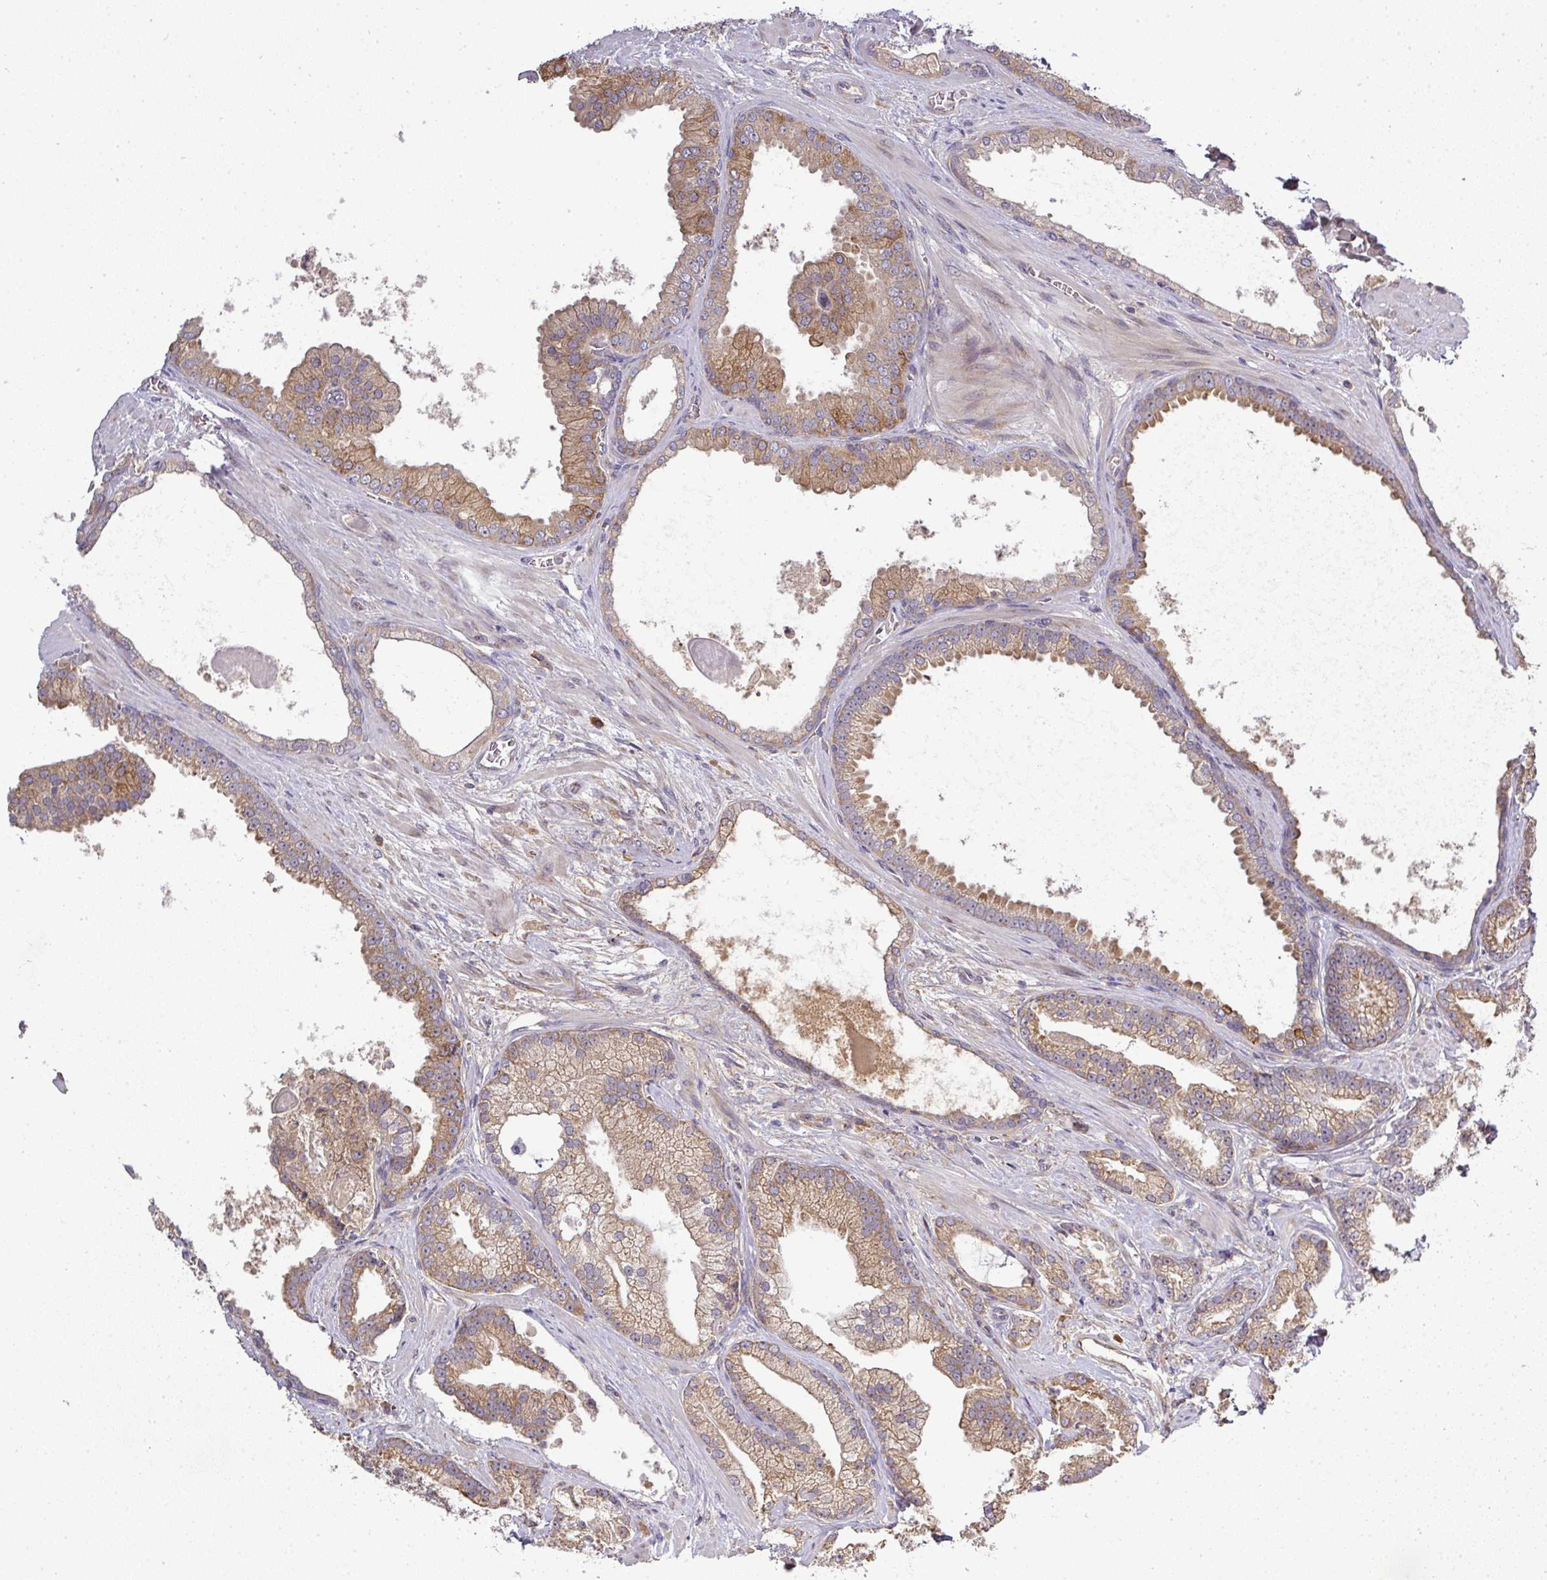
{"staining": {"intensity": "moderate", "quantity": ">75%", "location": "cytoplasmic/membranous"}, "tissue": "prostate cancer", "cell_type": "Tumor cells", "image_type": "cancer", "snomed": [{"axis": "morphology", "description": "Adenocarcinoma, High grade"}, {"axis": "topography", "description": "Prostate"}], "caption": "Immunohistochemical staining of human high-grade adenocarcinoma (prostate) displays medium levels of moderate cytoplasmic/membranous staining in approximately >75% of tumor cells. (DAB (3,3'-diaminobenzidine) IHC with brightfield microscopy, high magnification).", "gene": "GALP", "patient": {"sex": "male", "age": 68}}